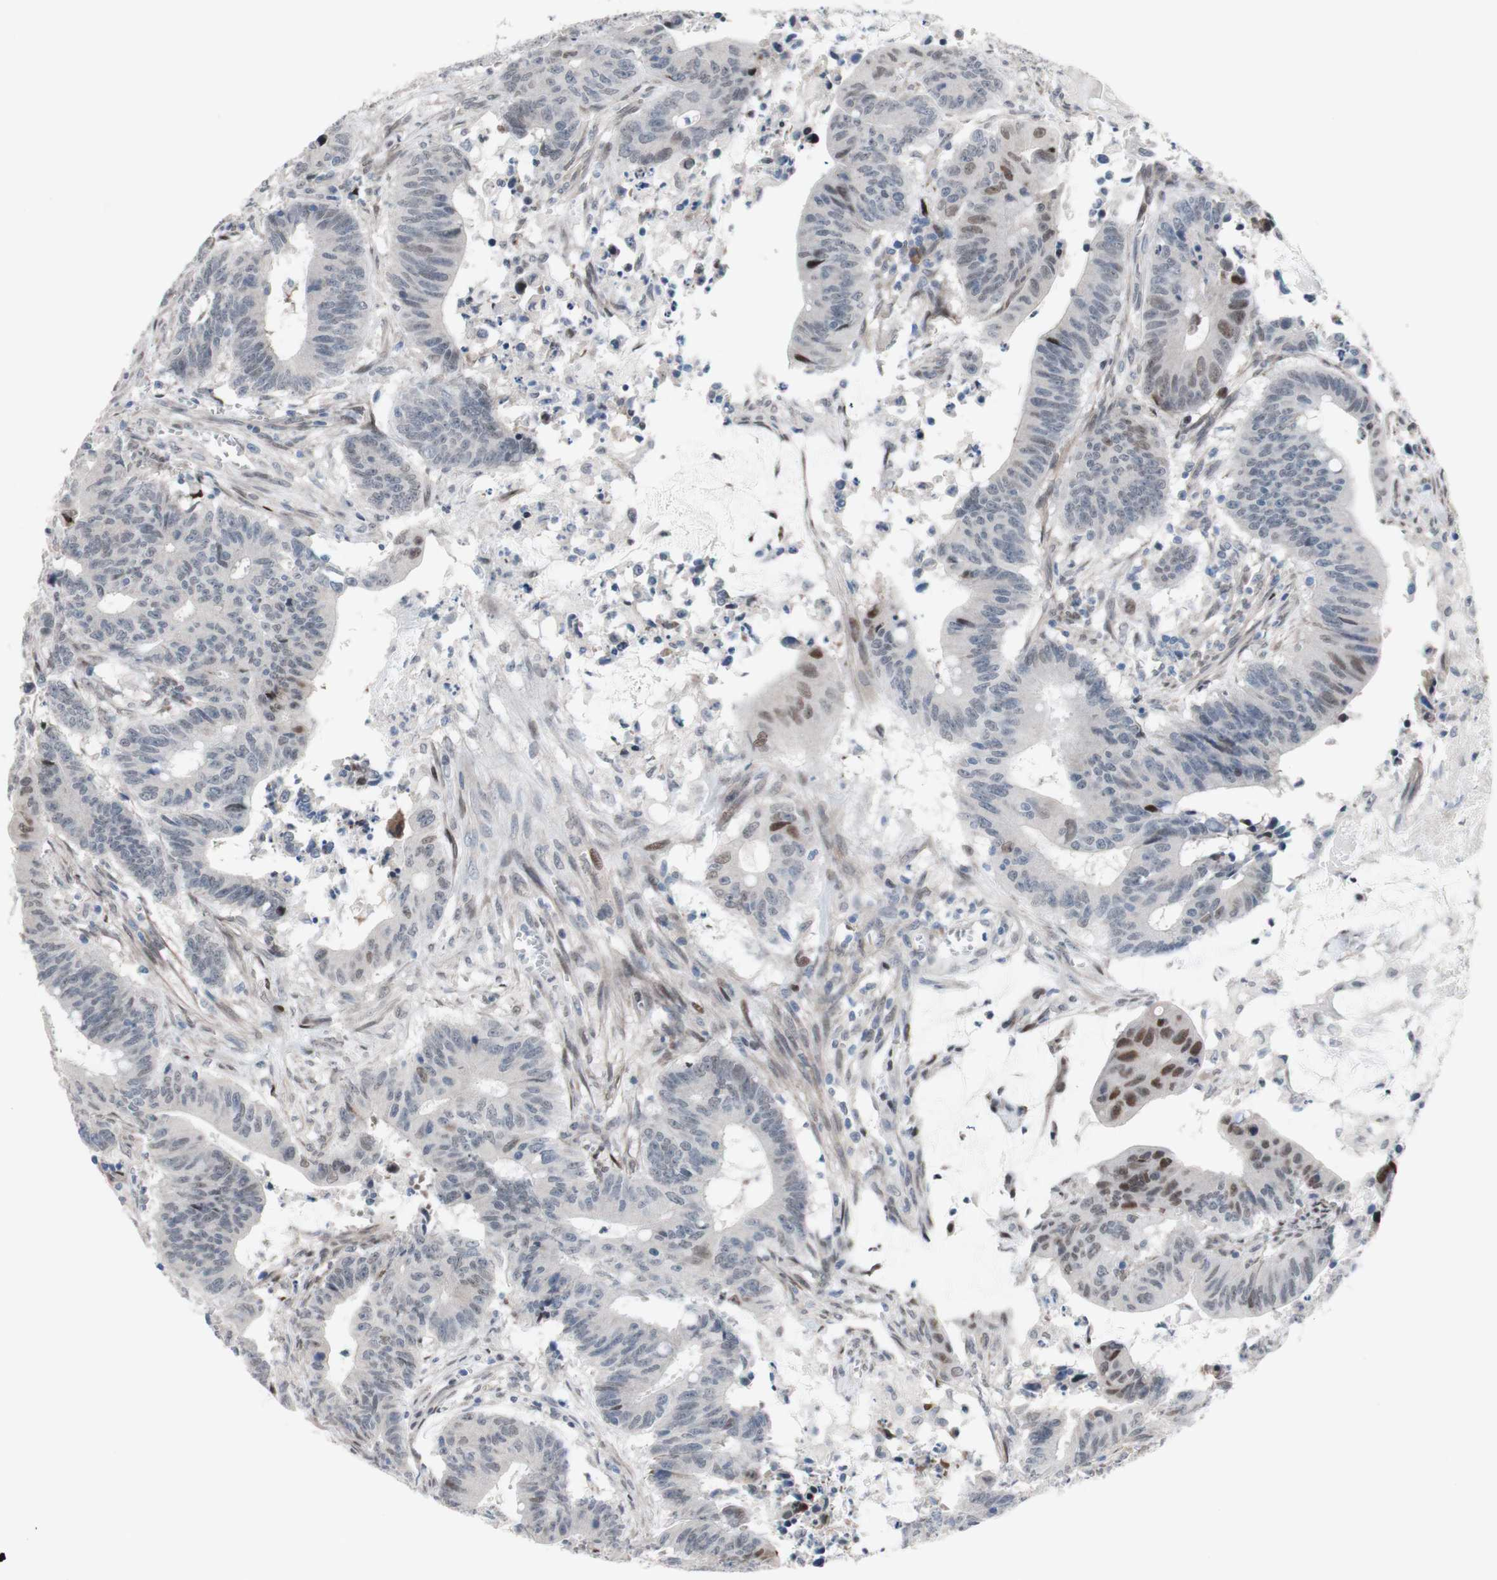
{"staining": {"intensity": "weak", "quantity": "<25%", "location": "nuclear"}, "tissue": "colorectal cancer", "cell_type": "Tumor cells", "image_type": "cancer", "snomed": [{"axis": "morphology", "description": "Adenocarcinoma, NOS"}, {"axis": "topography", "description": "Colon"}], "caption": "Histopathology image shows no protein expression in tumor cells of colorectal cancer tissue.", "gene": "PHTF2", "patient": {"sex": "male", "age": 45}}